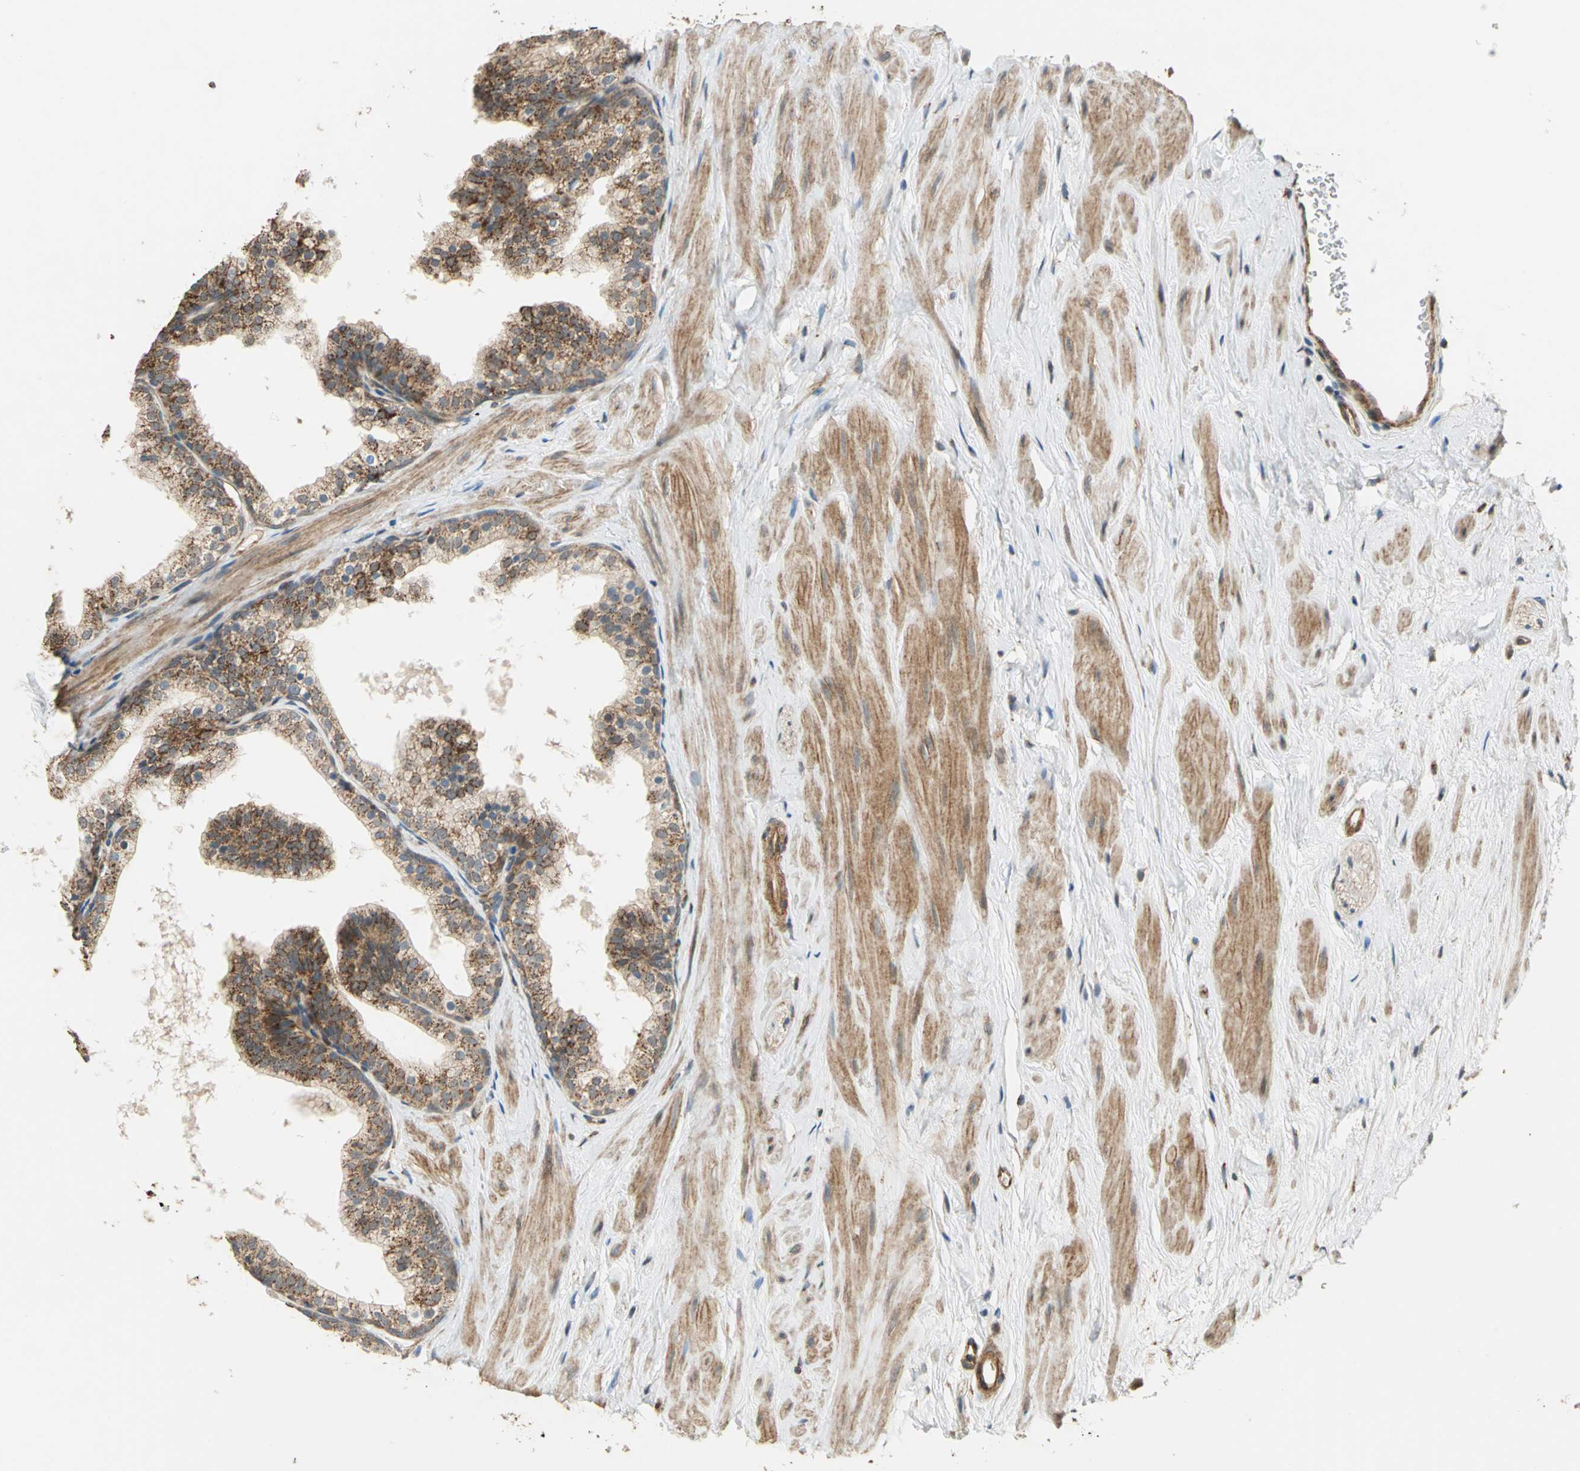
{"staining": {"intensity": "moderate", "quantity": ">75%", "location": "cytoplasmic/membranous"}, "tissue": "prostate", "cell_type": "Glandular cells", "image_type": "normal", "snomed": [{"axis": "morphology", "description": "Normal tissue, NOS"}, {"axis": "topography", "description": "Prostate"}], "caption": "About >75% of glandular cells in benign prostate show moderate cytoplasmic/membranous protein expression as visualized by brown immunohistochemical staining.", "gene": "MRPS22", "patient": {"sex": "male", "age": 60}}